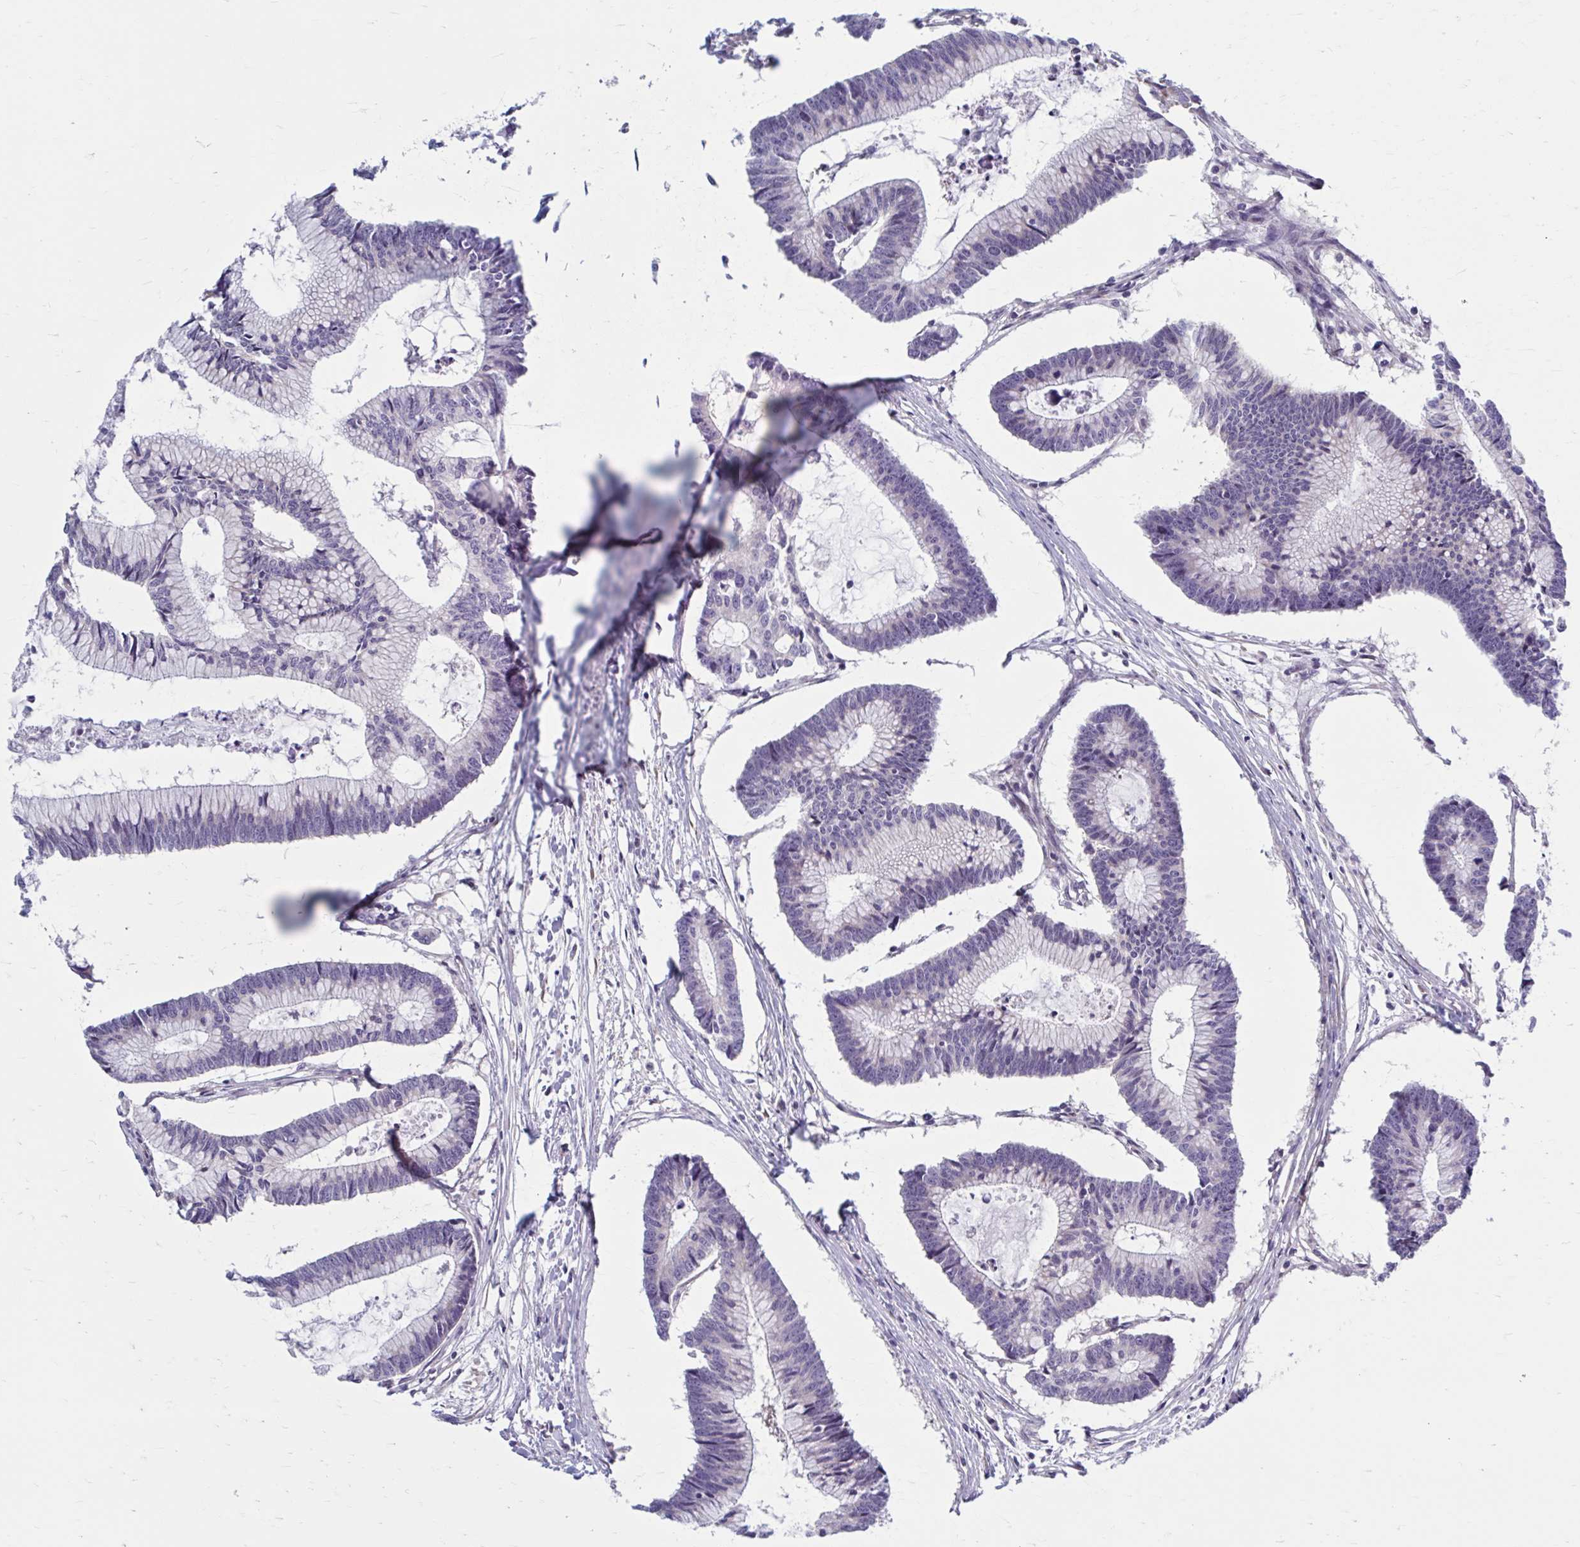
{"staining": {"intensity": "negative", "quantity": "none", "location": "none"}, "tissue": "colorectal cancer", "cell_type": "Tumor cells", "image_type": "cancer", "snomed": [{"axis": "morphology", "description": "Adenocarcinoma, NOS"}, {"axis": "topography", "description": "Colon"}], "caption": "DAB immunohistochemical staining of colorectal cancer (adenocarcinoma) reveals no significant positivity in tumor cells.", "gene": "CHST3", "patient": {"sex": "female", "age": 78}}